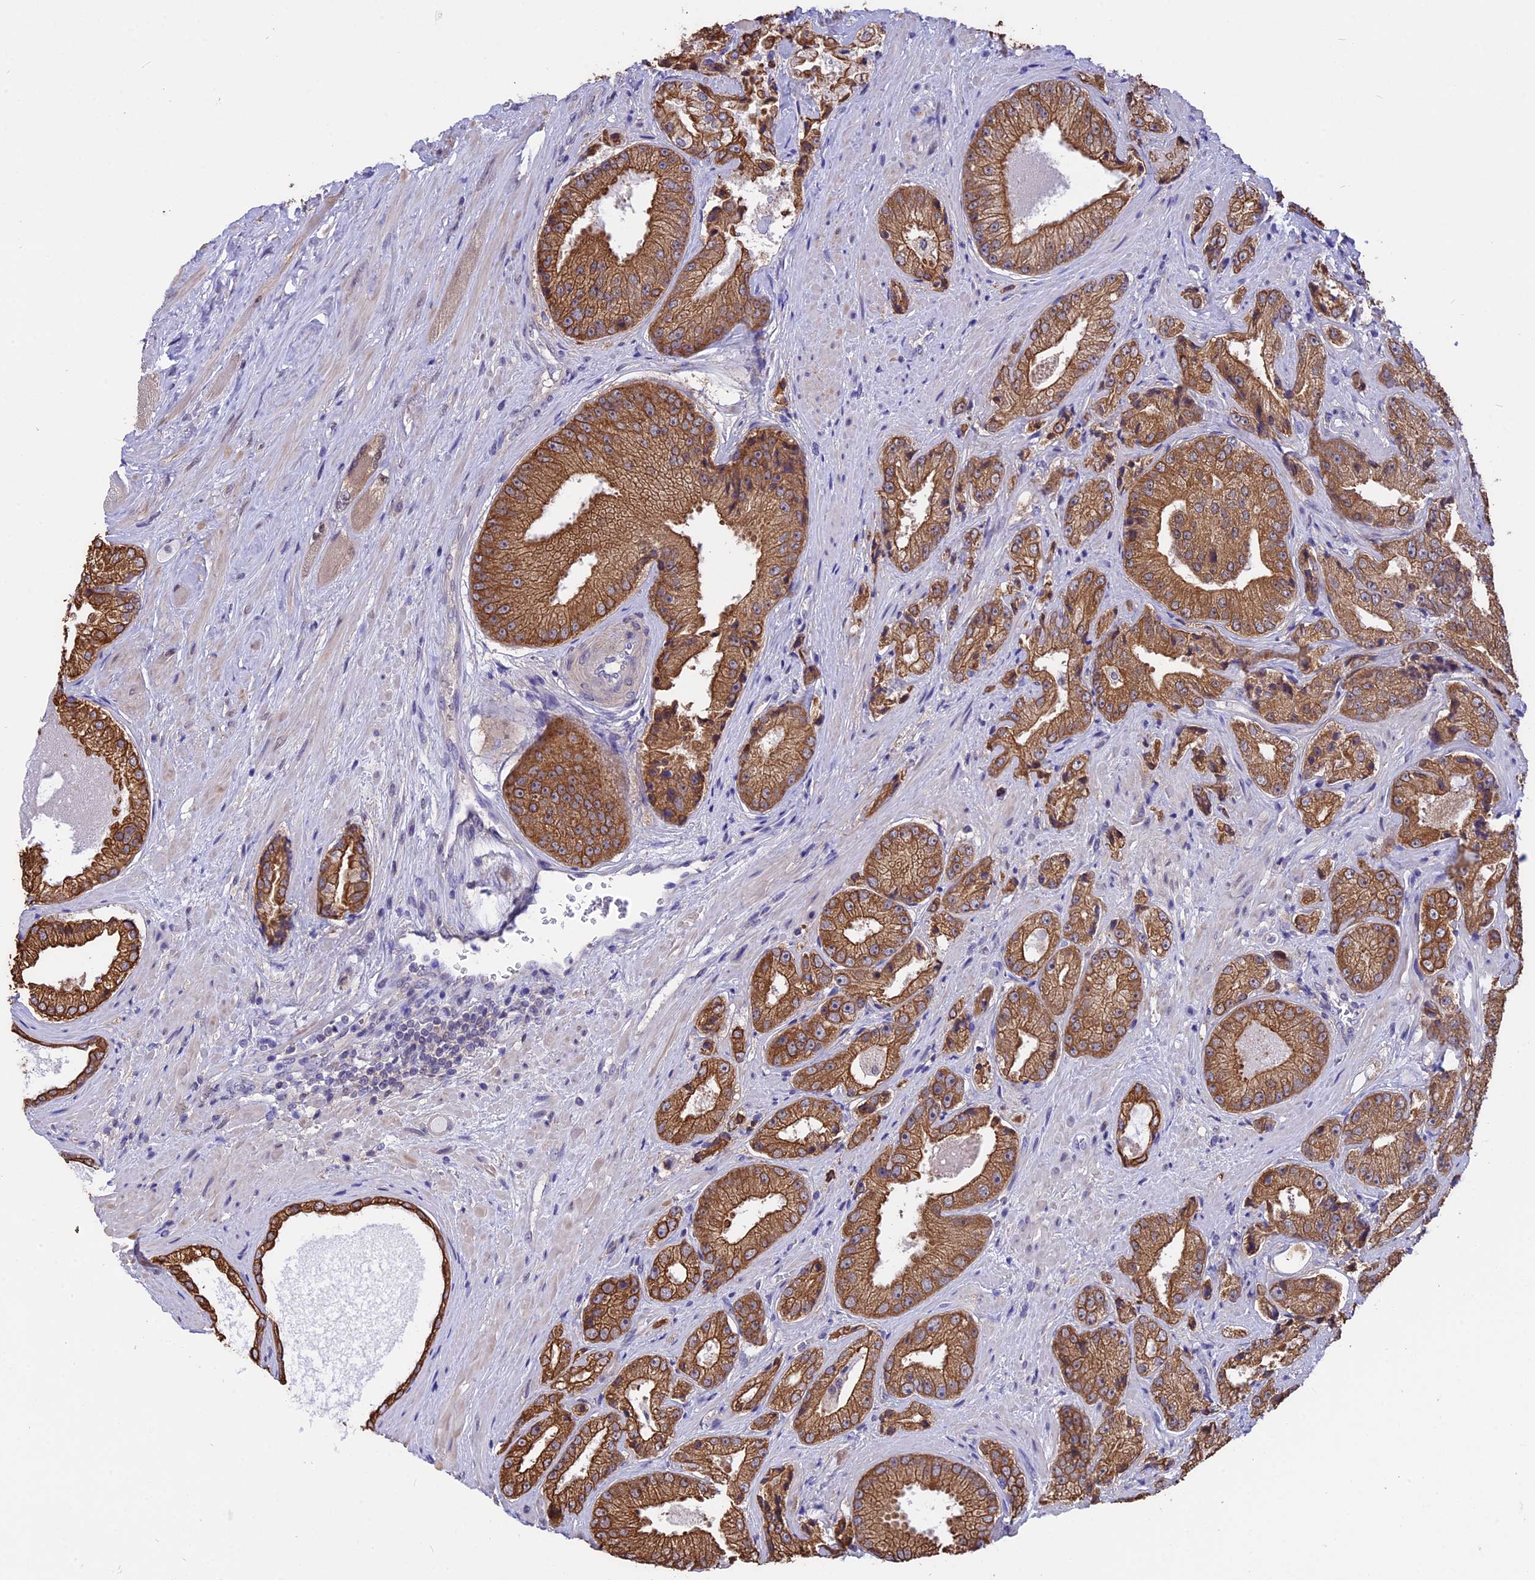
{"staining": {"intensity": "strong", "quantity": ">75%", "location": "cytoplasmic/membranous"}, "tissue": "prostate cancer", "cell_type": "Tumor cells", "image_type": "cancer", "snomed": [{"axis": "morphology", "description": "Adenocarcinoma, High grade"}, {"axis": "topography", "description": "Prostate"}], "caption": "Immunohistochemistry photomicrograph of prostate cancer stained for a protein (brown), which exhibits high levels of strong cytoplasmic/membranous expression in about >75% of tumor cells.", "gene": "STUB1", "patient": {"sex": "male", "age": 71}}